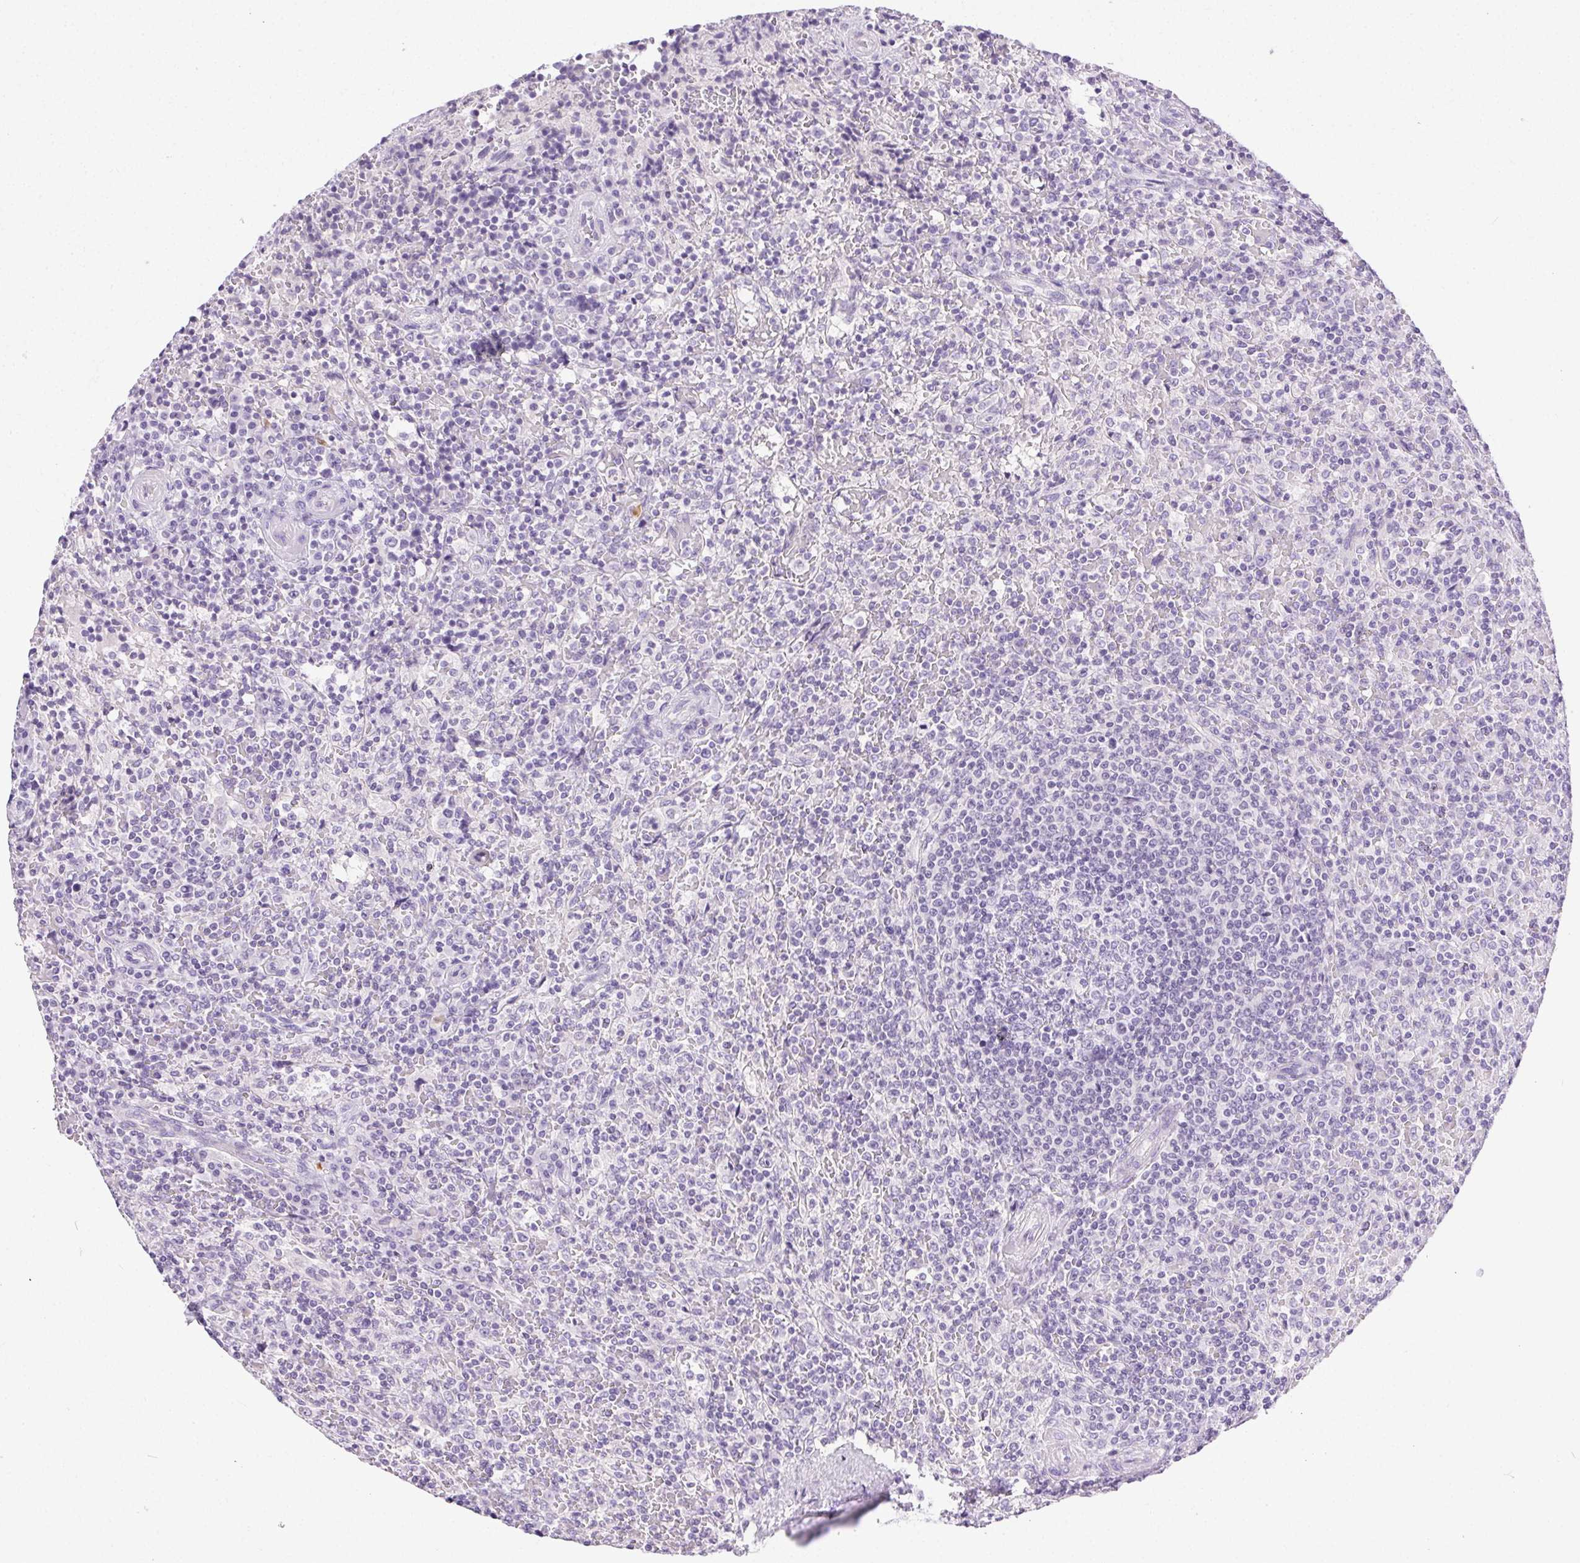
{"staining": {"intensity": "negative", "quantity": "none", "location": "none"}, "tissue": "lymphoma", "cell_type": "Tumor cells", "image_type": "cancer", "snomed": [{"axis": "morphology", "description": "Malignant lymphoma, non-Hodgkin's type, Low grade"}, {"axis": "topography", "description": "Spleen"}], "caption": "Histopathology image shows no significant protein staining in tumor cells of malignant lymphoma, non-Hodgkin's type (low-grade).", "gene": "C20orf85", "patient": {"sex": "male", "age": 62}}